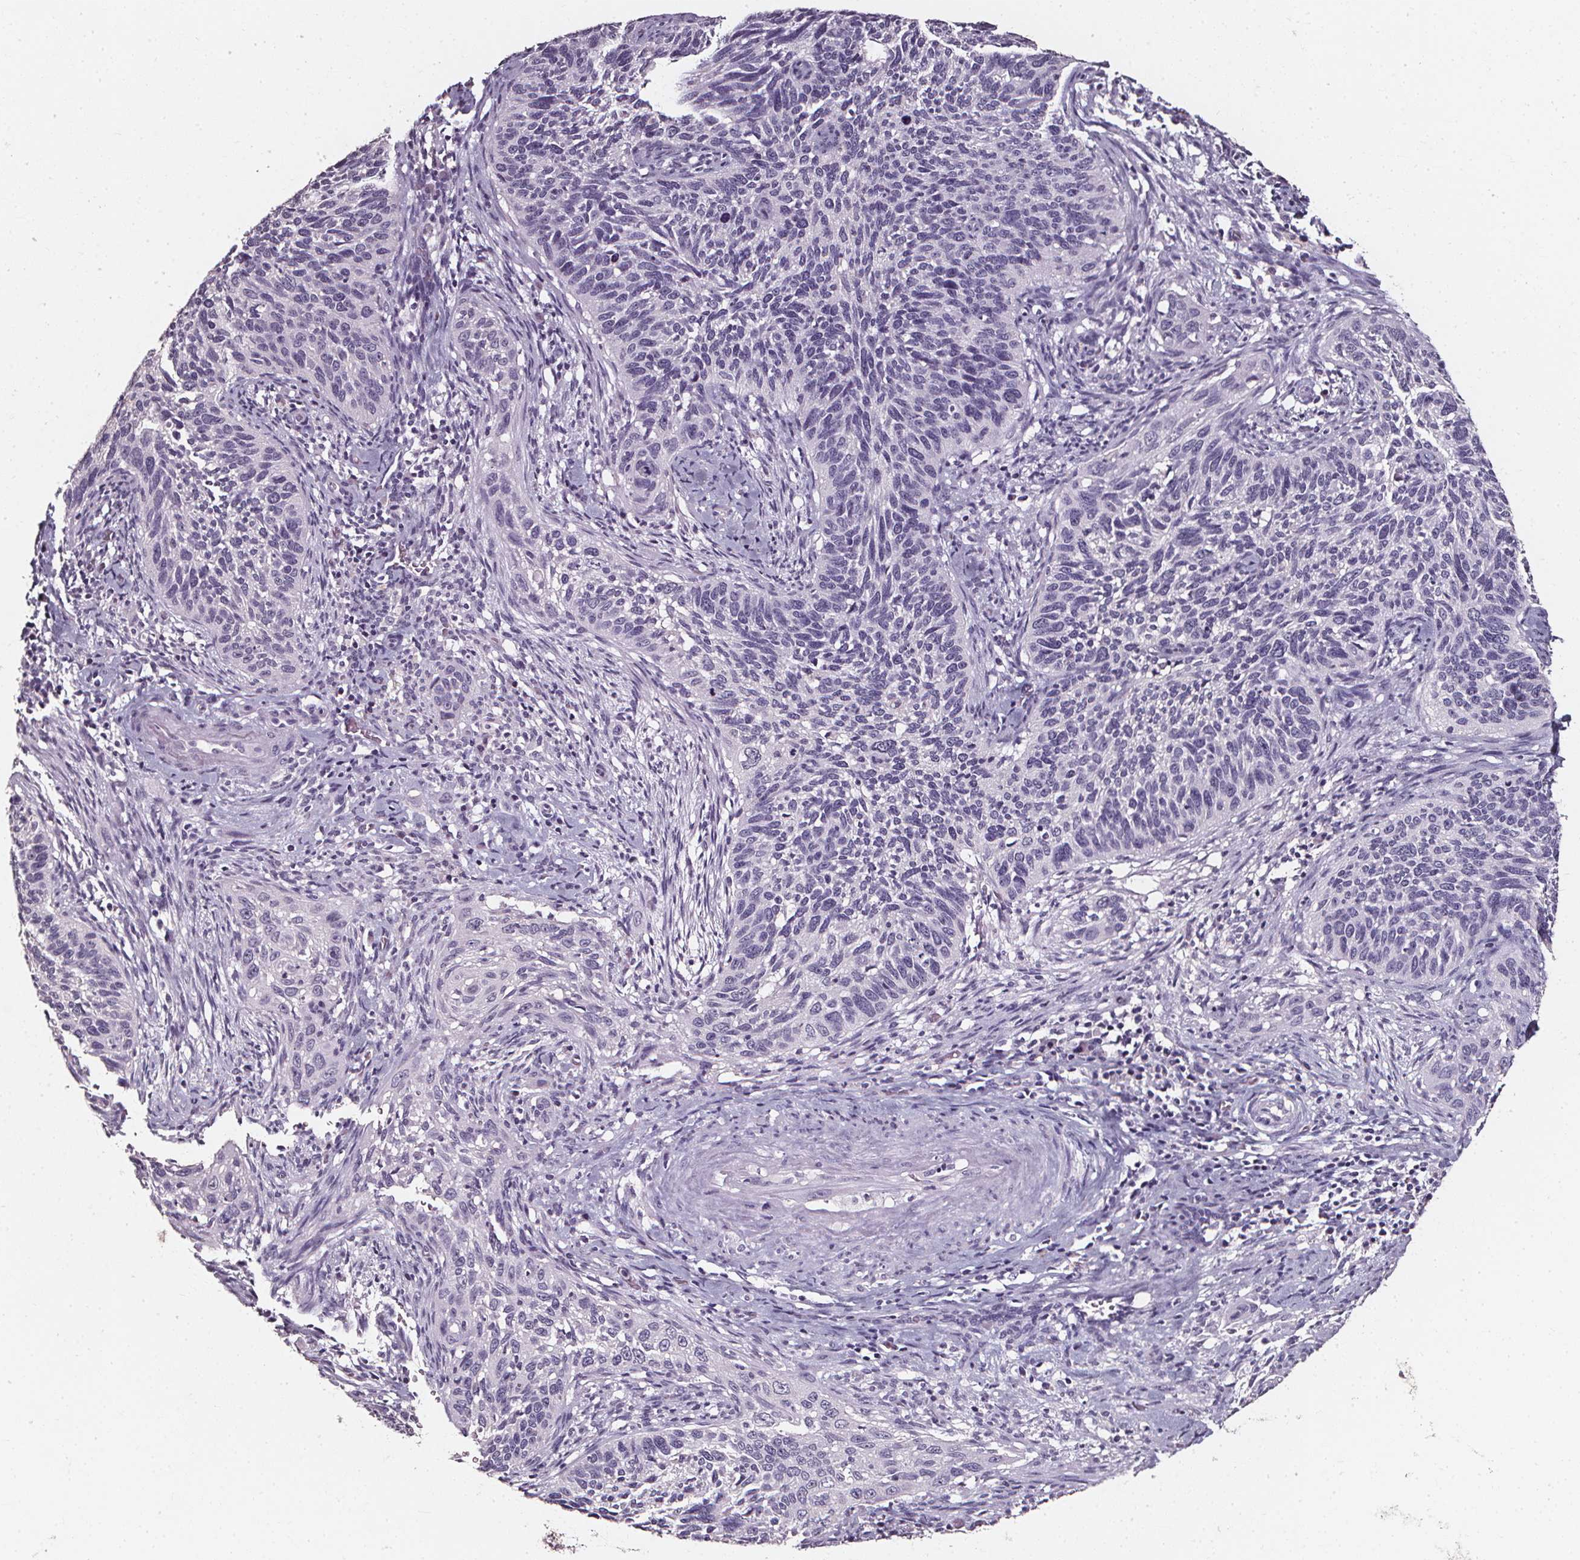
{"staining": {"intensity": "negative", "quantity": "none", "location": "none"}, "tissue": "cervical cancer", "cell_type": "Tumor cells", "image_type": "cancer", "snomed": [{"axis": "morphology", "description": "Squamous cell carcinoma, NOS"}, {"axis": "topography", "description": "Cervix"}], "caption": "Protein analysis of cervical cancer shows no significant positivity in tumor cells. (DAB (3,3'-diaminobenzidine) immunohistochemistry visualized using brightfield microscopy, high magnification).", "gene": "DEFA5", "patient": {"sex": "female", "age": 51}}